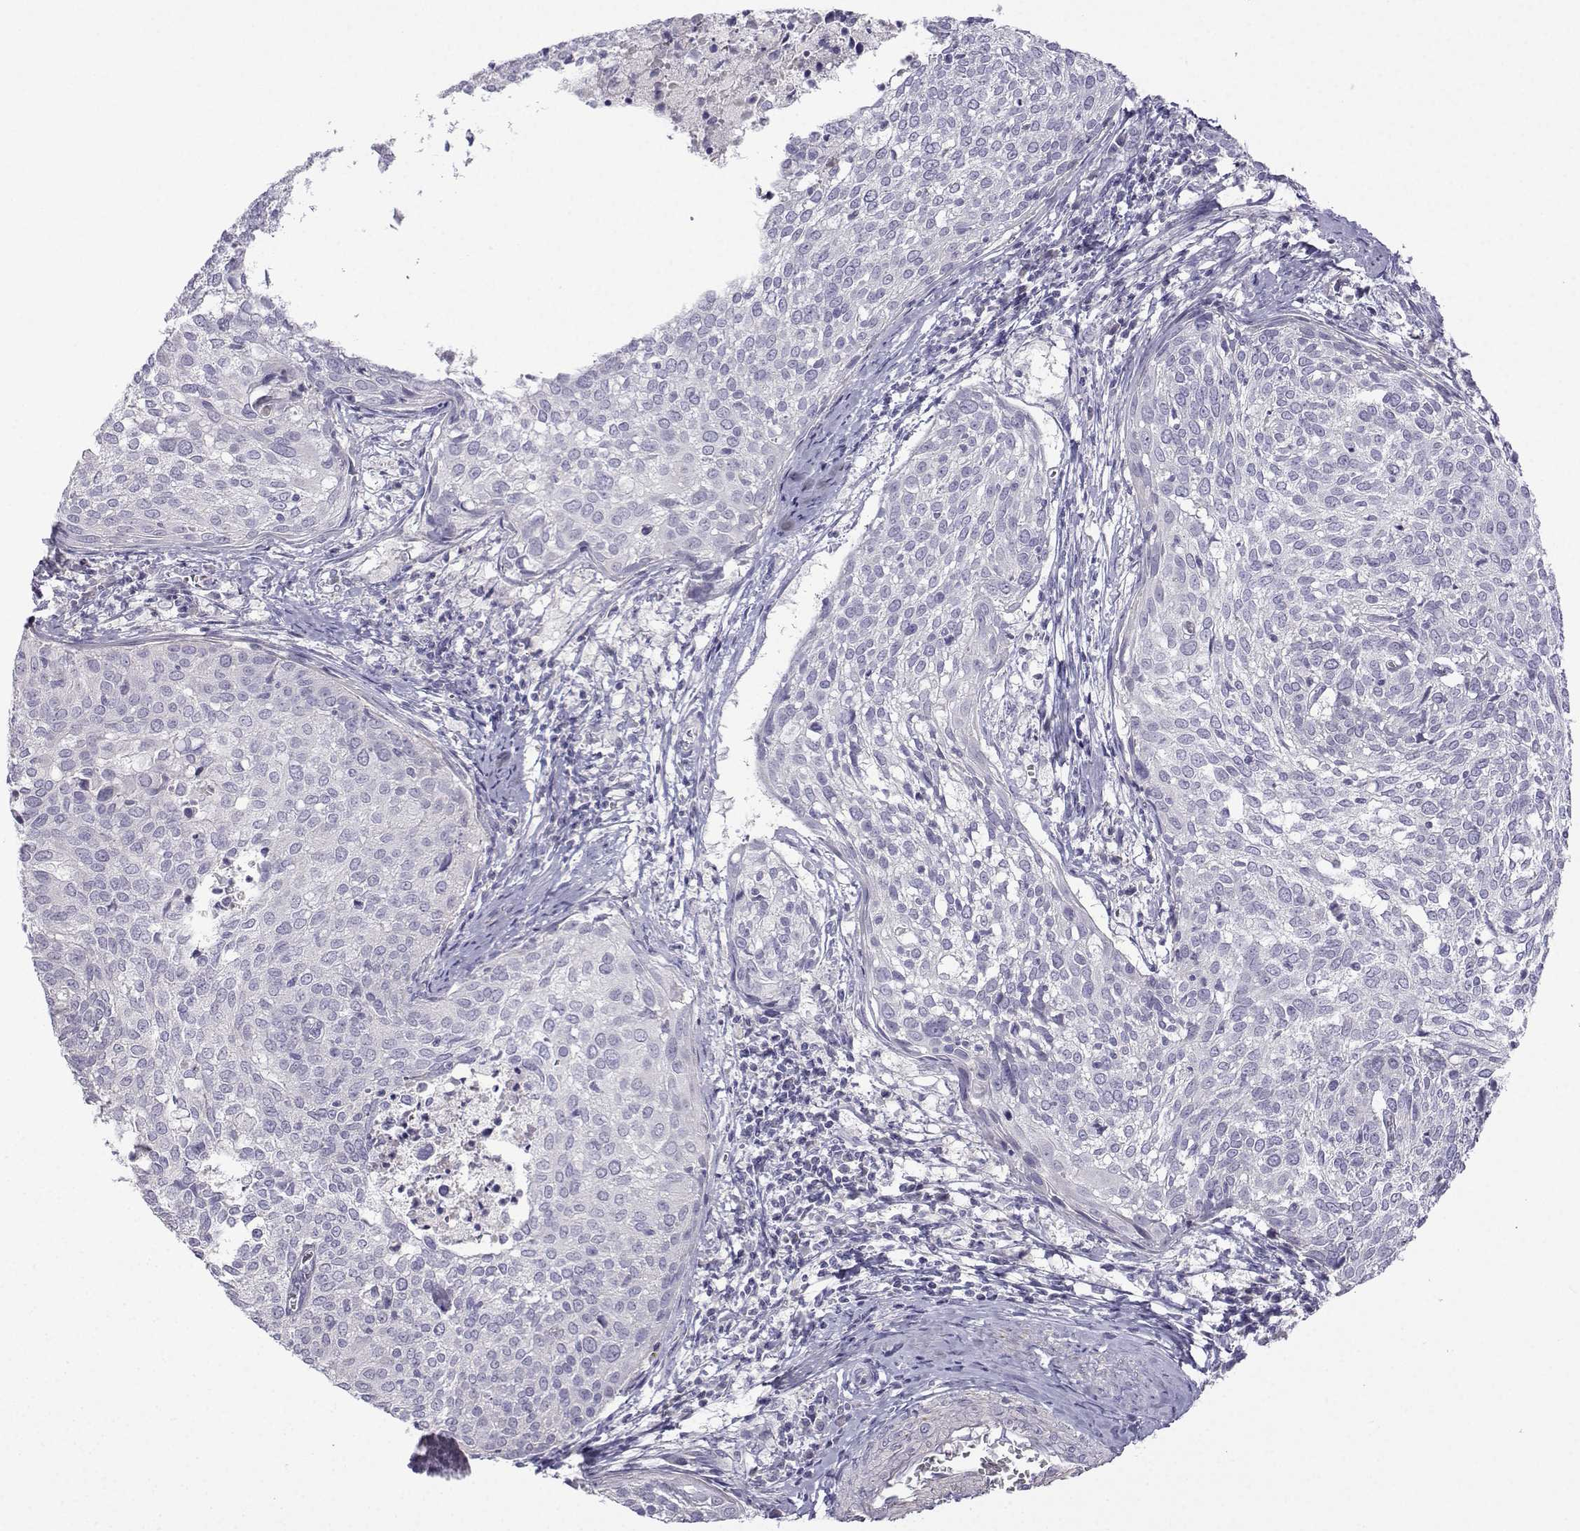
{"staining": {"intensity": "negative", "quantity": "none", "location": "none"}, "tissue": "cervical cancer", "cell_type": "Tumor cells", "image_type": "cancer", "snomed": [{"axis": "morphology", "description": "Squamous cell carcinoma, NOS"}, {"axis": "topography", "description": "Cervix"}], "caption": "Immunohistochemistry (IHC) of cervical cancer exhibits no staining in tumor cells.", "gene": "SPACA7", "patient": {"sex": "female", "age": 39}}